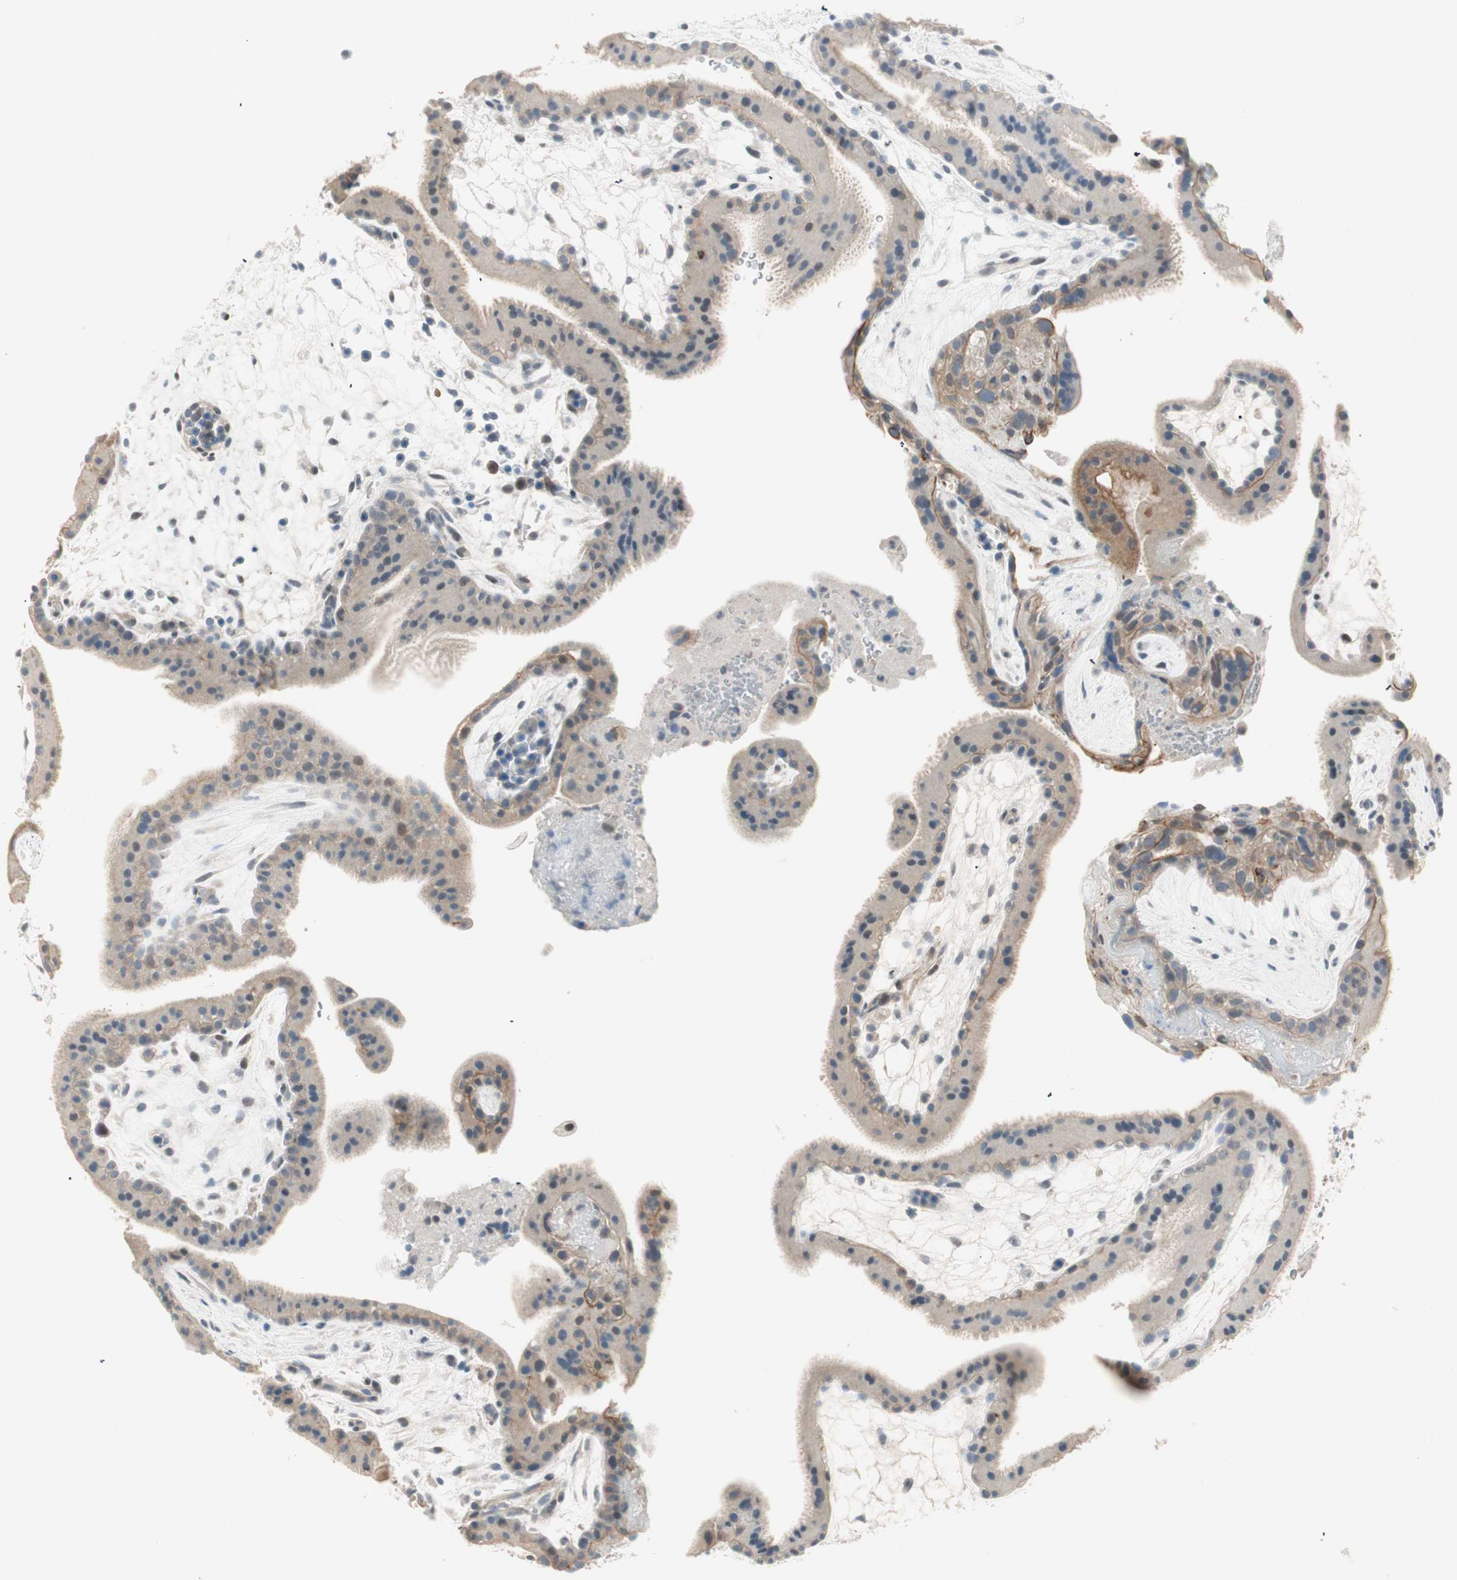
{"staining": {"intensity": "weak", "quantity": ">75%", "location": "cytoplasmic/membranous"}, "tissue": "placenta", "cell_type": "Trophoblastic cells", "image_type": "normal", "snomed": [{"axis": "morphology", "description": "Normal tissue, NOS"}, {"axis": "topography", "description": "Placenta"}], "caption": "DAB immunohistochemical staining of benign human placenta demonstrates weak cytoplasmic/membranous protein expression in about >75% of trophoblastic cells. (Stains: DAB (3,3'-diaminobenzidine) in brown, nuclei in blue, Microscopy: brightfield microscopy at high magnification).", "gene": "GNAO1", "patient": {"sex": "female", "age": 19}}